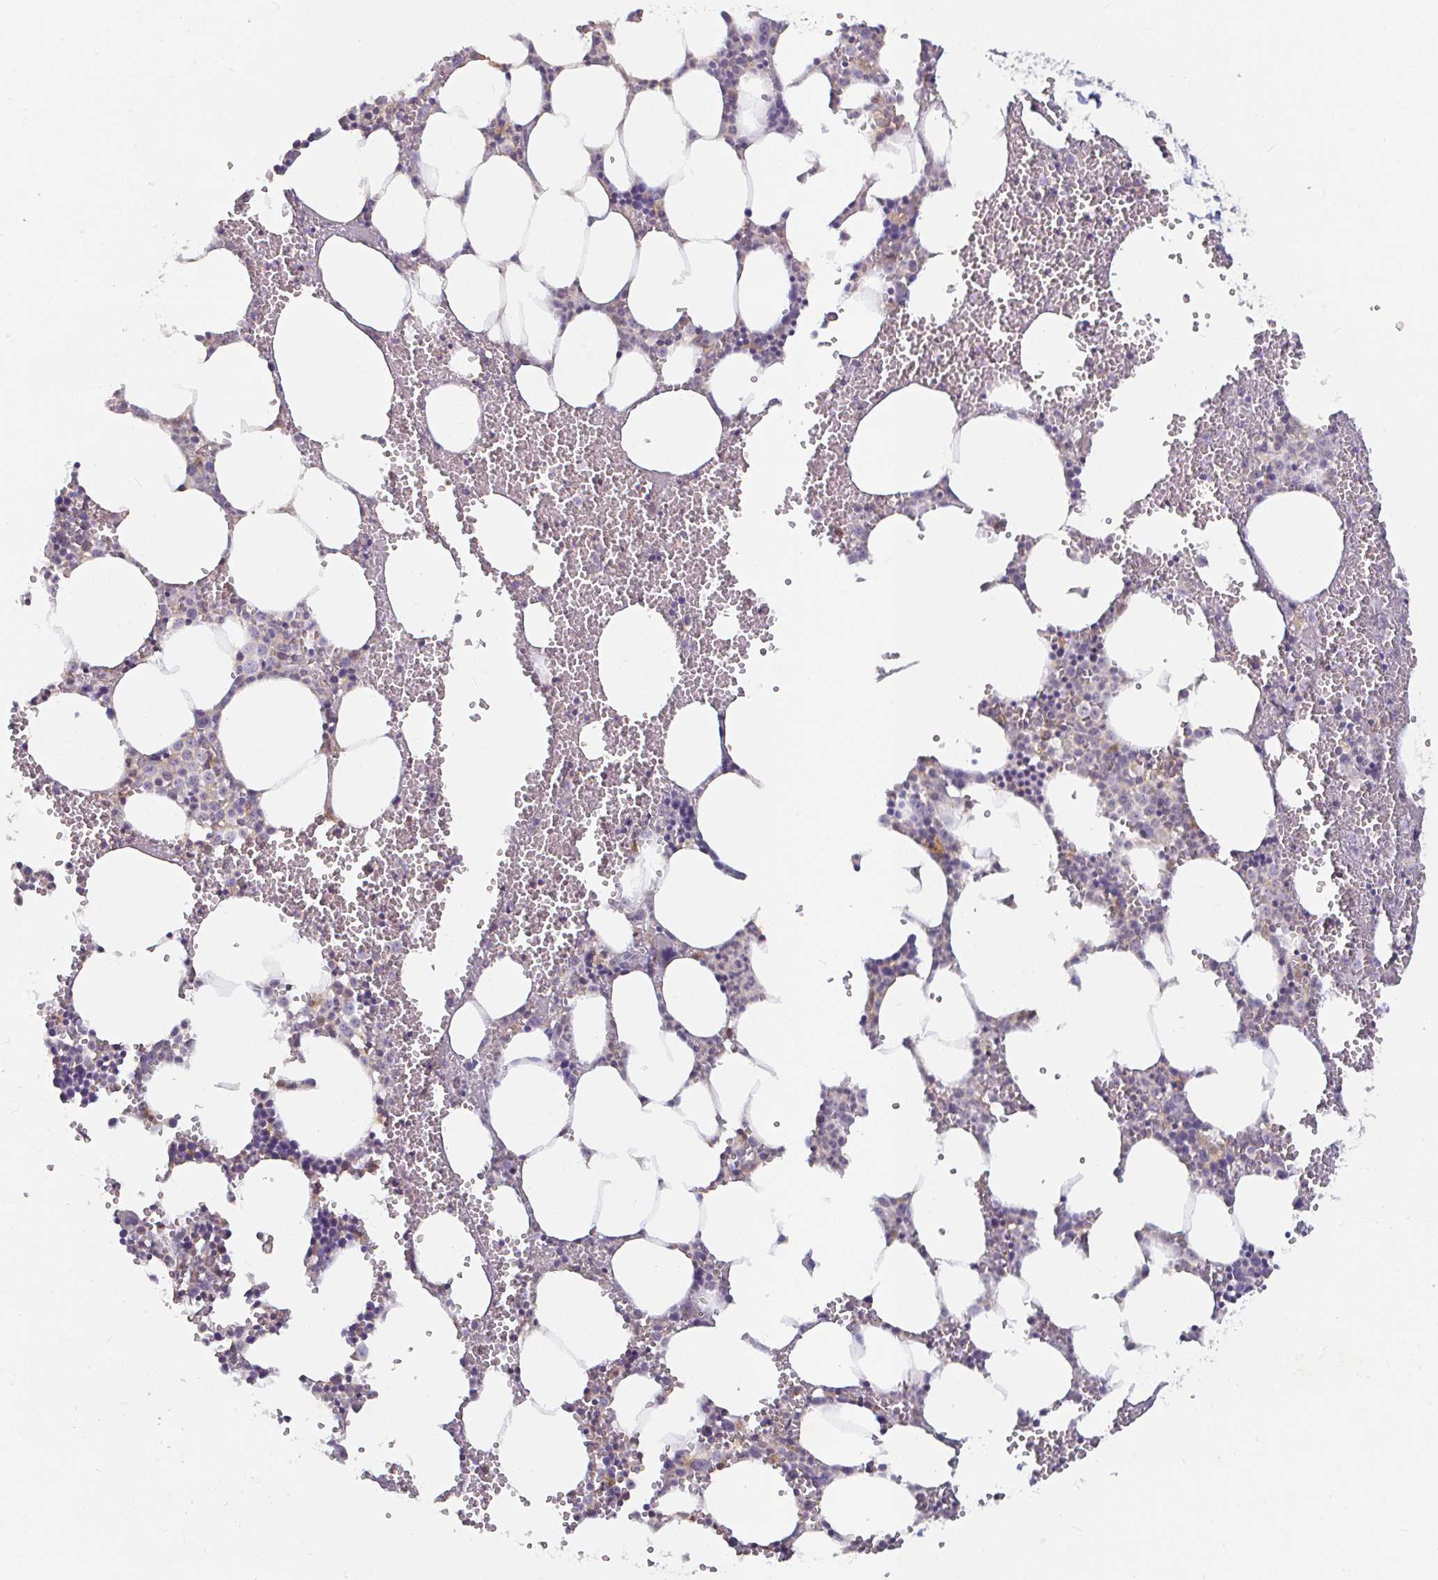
{"staining": {"intensity": "negative", "quantity": "none", "location": "none"}, "tissue": "bone marrow", "cell_type": "Hematopoietic cells", "image_type": "normal", "snomed": [{"axis": "morphology", "description": "Normal tissue, NOS"}, {"axis": "topography", "description": "Bone marrow"}], "caption": "This is an IHC histopathology image of benign human bone marrow. There is no expression in hematopoietic cells.", "gene": "CDH18", "patient": {"sex": "male", "age": 89}}